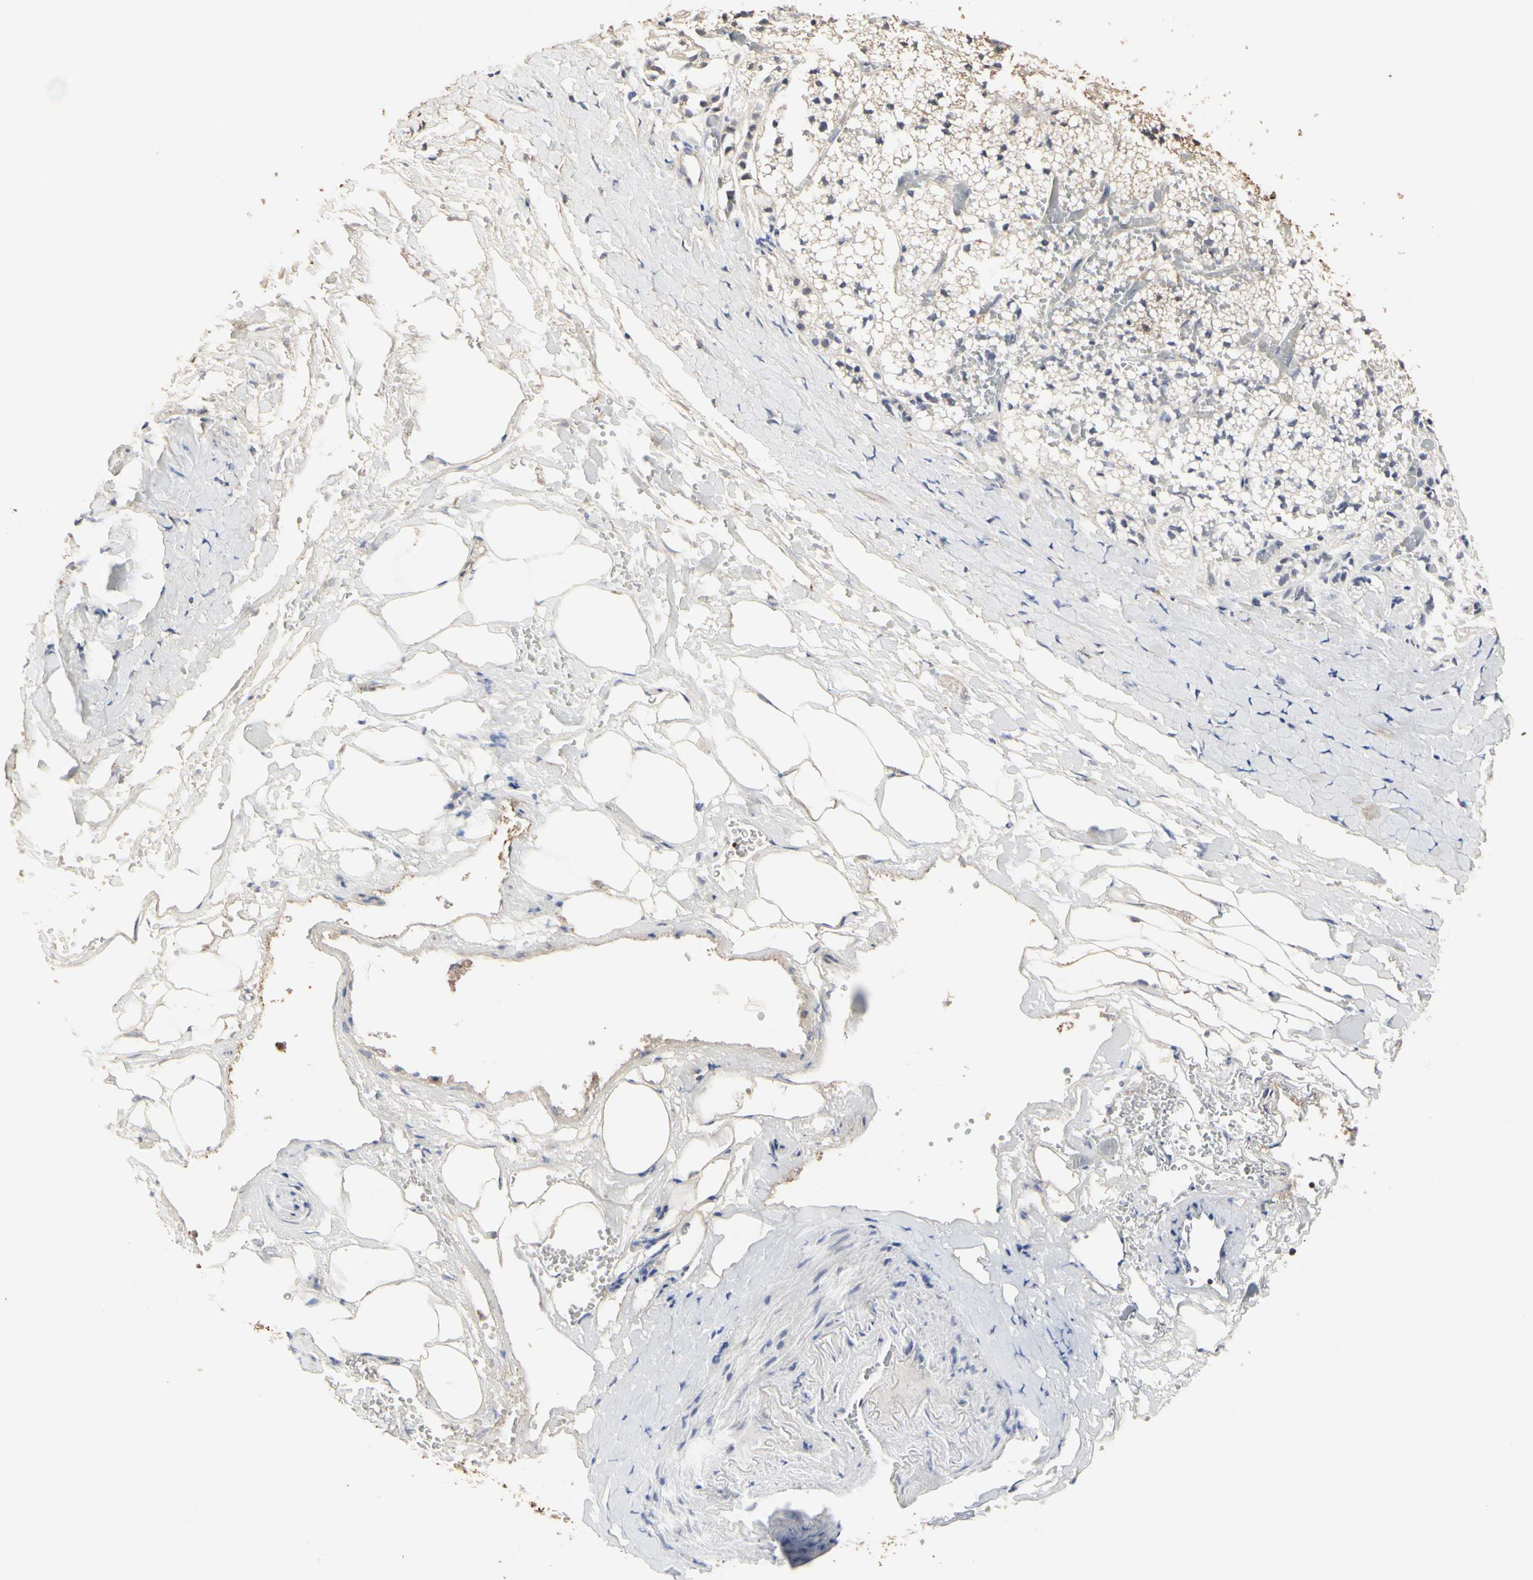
{"staining": {"intensity": "moderate", "quantity": "25%-75%", "location": "cytoplasmic/membranous"}, "tissue": "adrenal gland", "cell_type": "Glandular cells", "image_type": "normal", "snomed": [{"axis": "morphology", "description": "Normal tissue, NOS"}, {"axis": "topography", "description": "Adrenal gland"}], "caption": "Immunohistochemical staining of unremarkable adrenal gland demonstrates moderate cytoplasmic/membranous protein staining in approximately 25%-75% of glandular cells.", "gene": "TAOK1", "patient": {"sex": "male", "age": 53}}